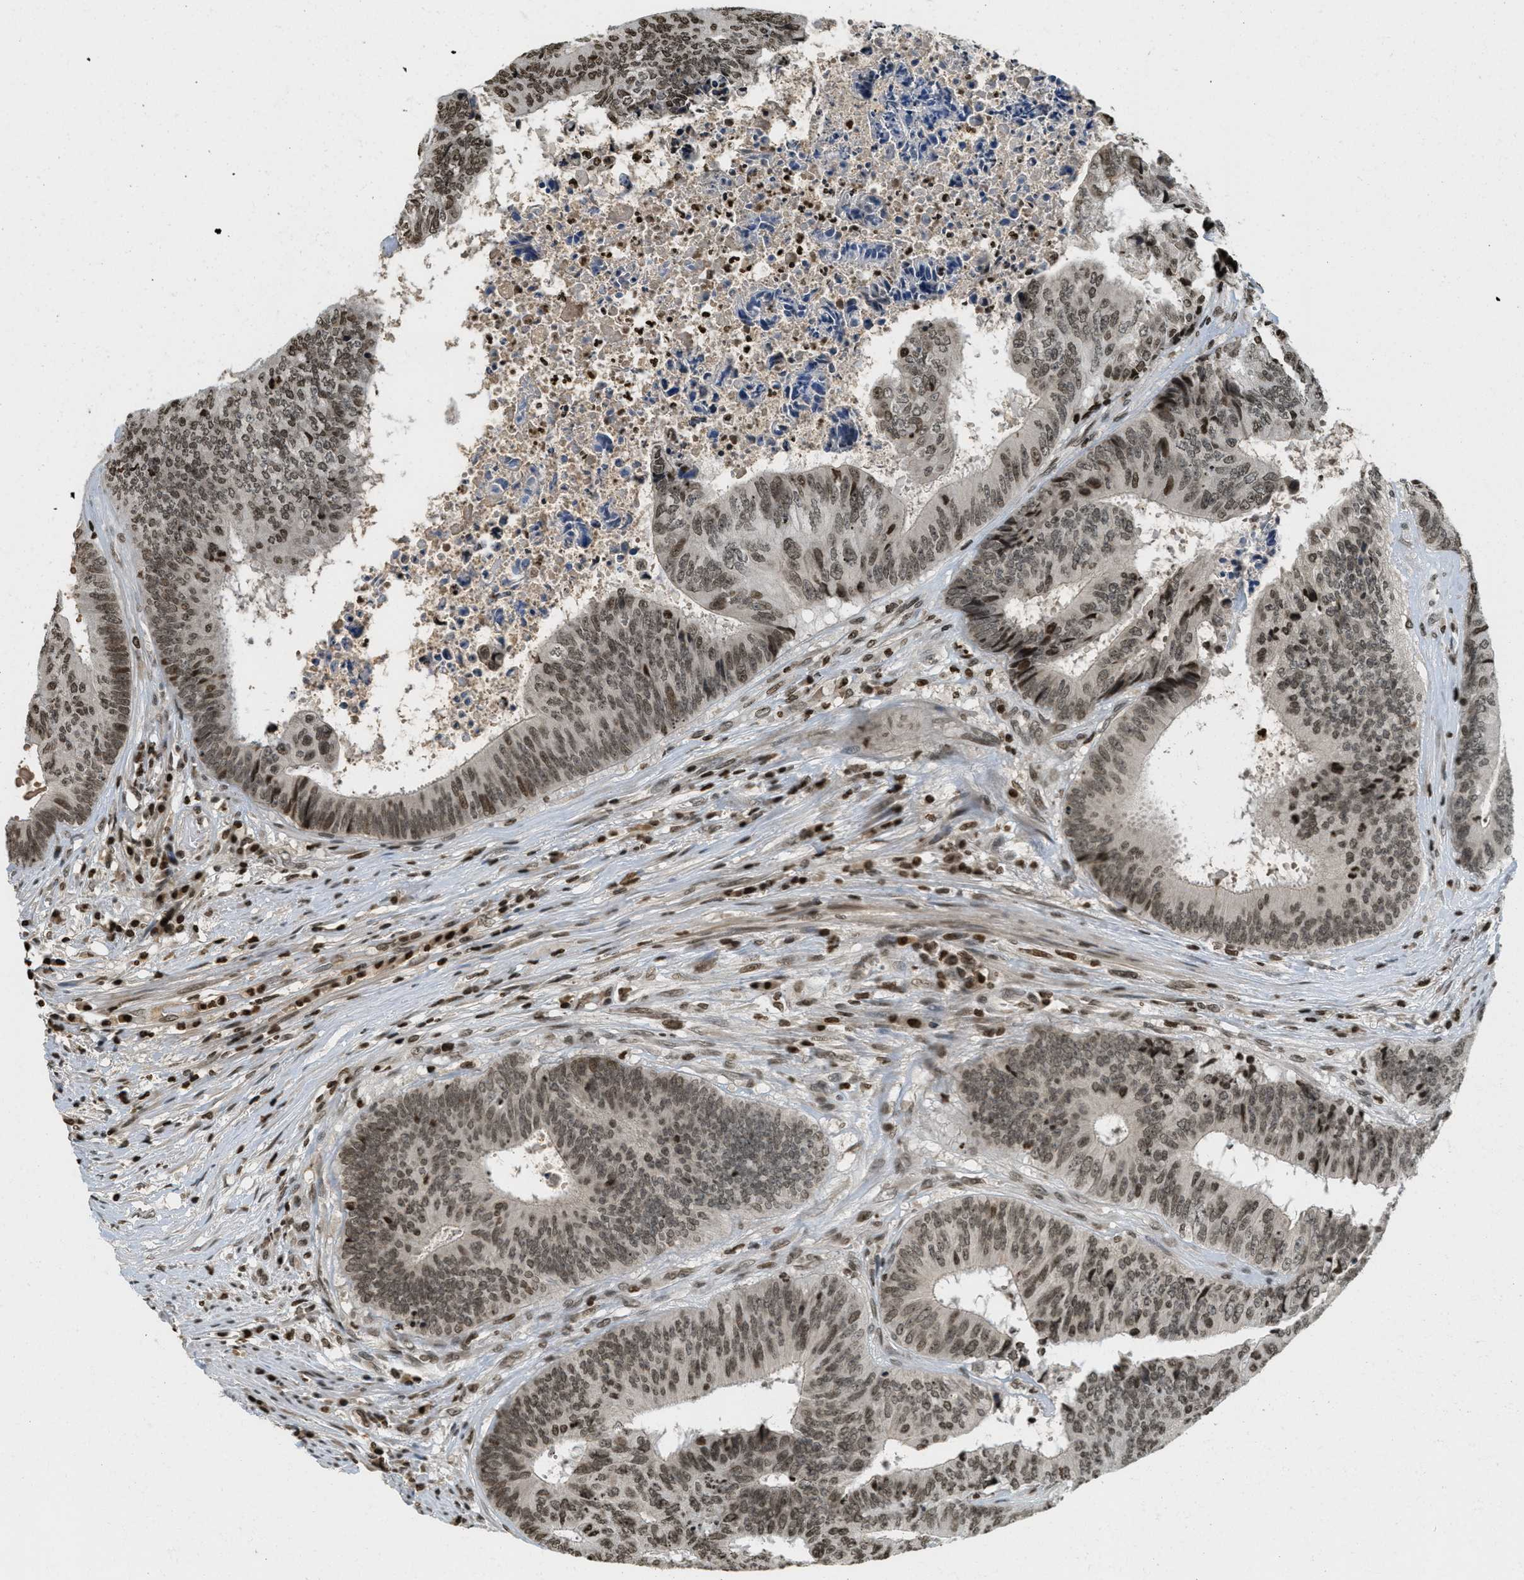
{"staining": {"intensity": "moderate", "quantity": ">75%", "location": "nuclear"}, "tissue": "colorectal cancer", "cell_type": "Tumor cells", "image_type": "cancer", "snomed": [{"axis": "morphology", "description": "Adenocarcinoma, NOS"}, {"axis": "topography", "description": "Rectum"}], "caption": "Protein expression analysis of colorectal cancer shows moderate nuclear positivity in about >75% of tumor cells. The staining is performed using DAB (3,3'-diaminobenzidine) brown chromogen to label protein expression. The nuclei are counter-stained blue using hematoxylin.", "gene": "LDB2", "patient": {"sex": "male", "age": 72}}